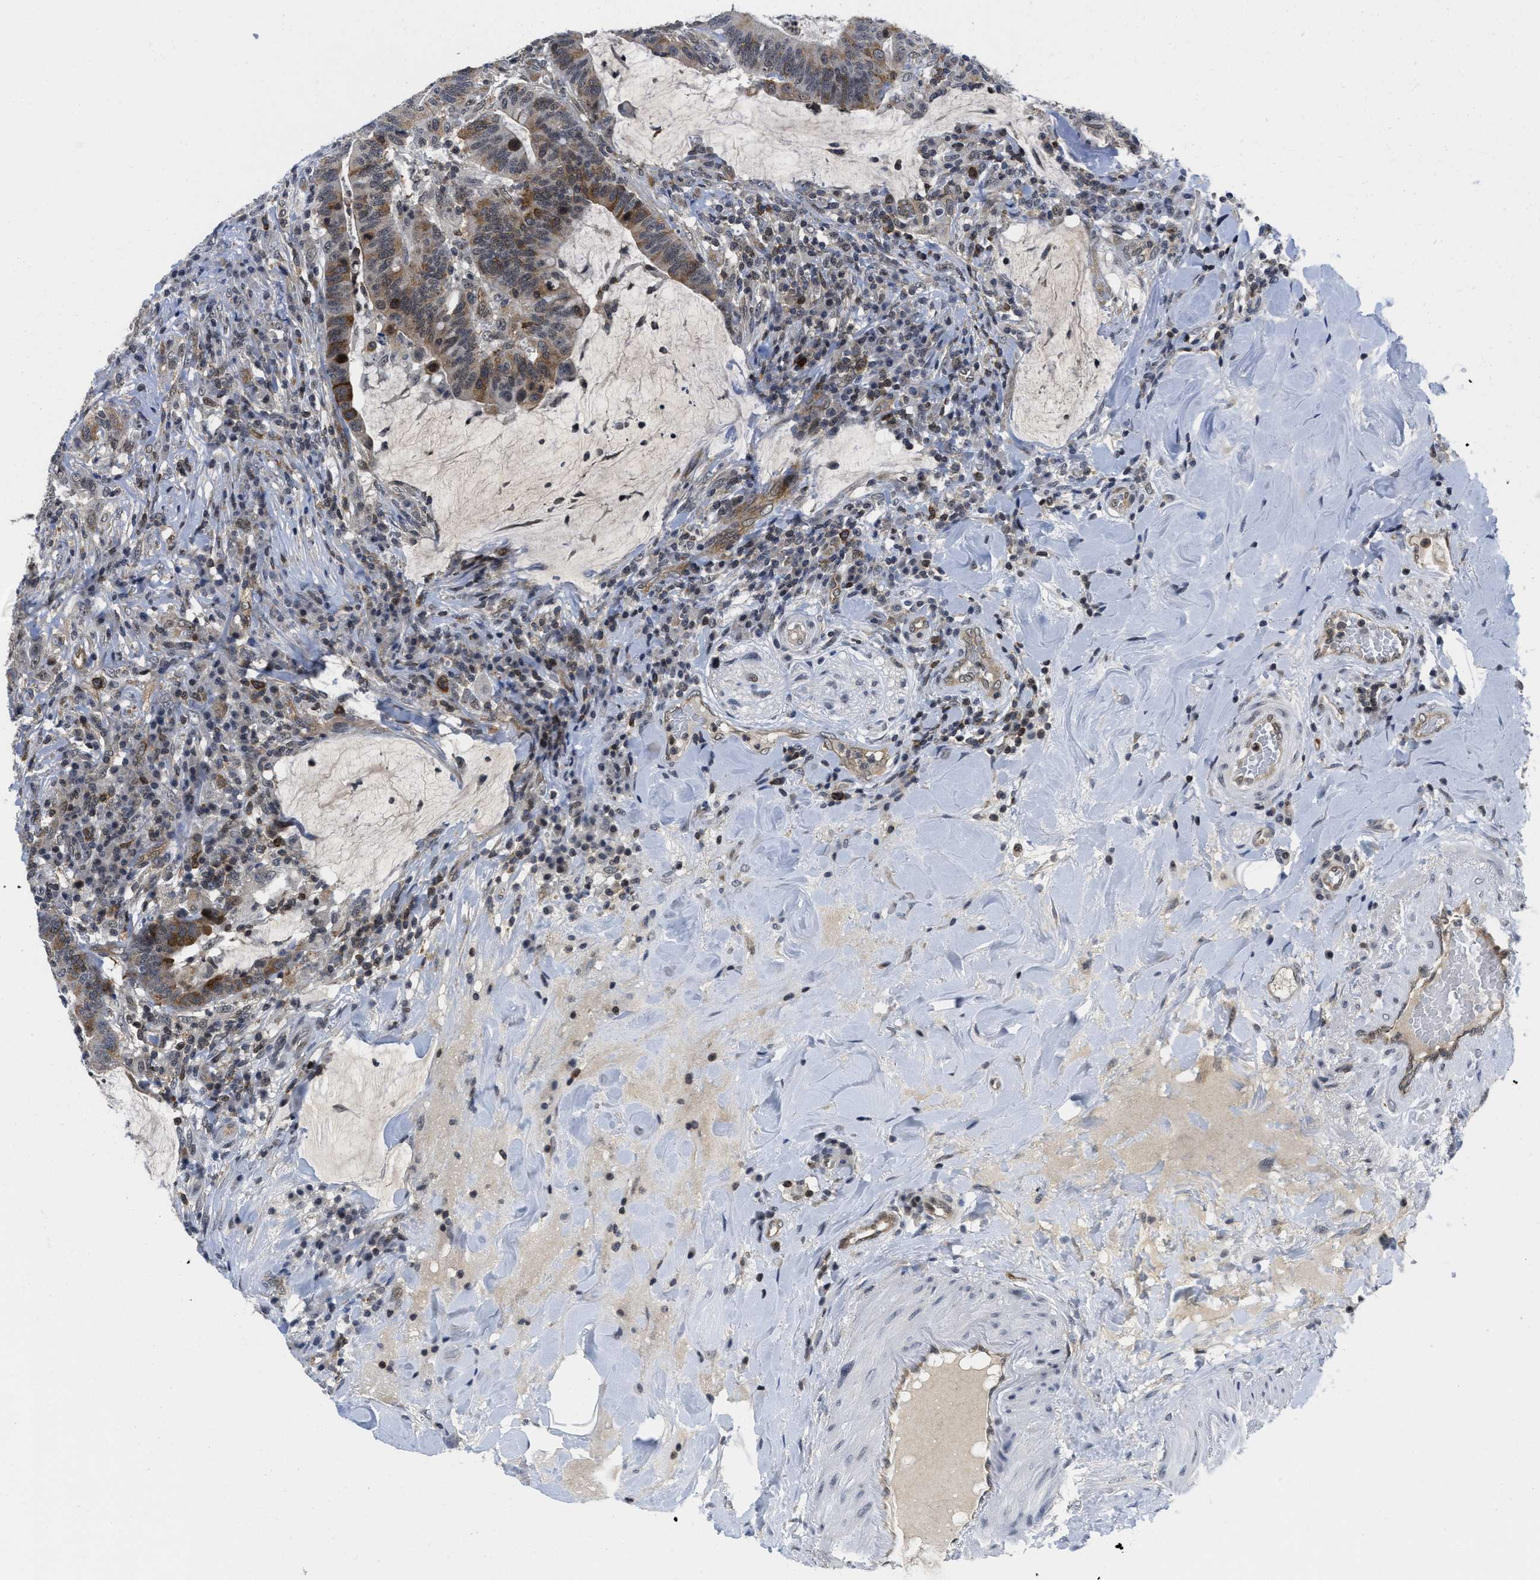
{"staining": {"intensity": "strong", "quantity": ">75%", "location": "cytoplasmic/membranous"}, "tissue": "colorectal cancer", "cell_type": "Tumor cells", "image_type": "cancer", "snomed": [{"axis": "morphology", "description": "Normal tissue, NOS"}, {"axis": "morphology", "description": "Adenocarcinoma, NOS"}, {"axis": "topography", "description": "Colon"}], "caption": "Human adenocarcinoma (colorectal) stained for a protein (brown) demonstrates strong cytoplasmic/membranous positive positivity in approximately >75% of tumor cells.", "gene": "HIF1A", "patient": {"sex": "female", "age": 66}}